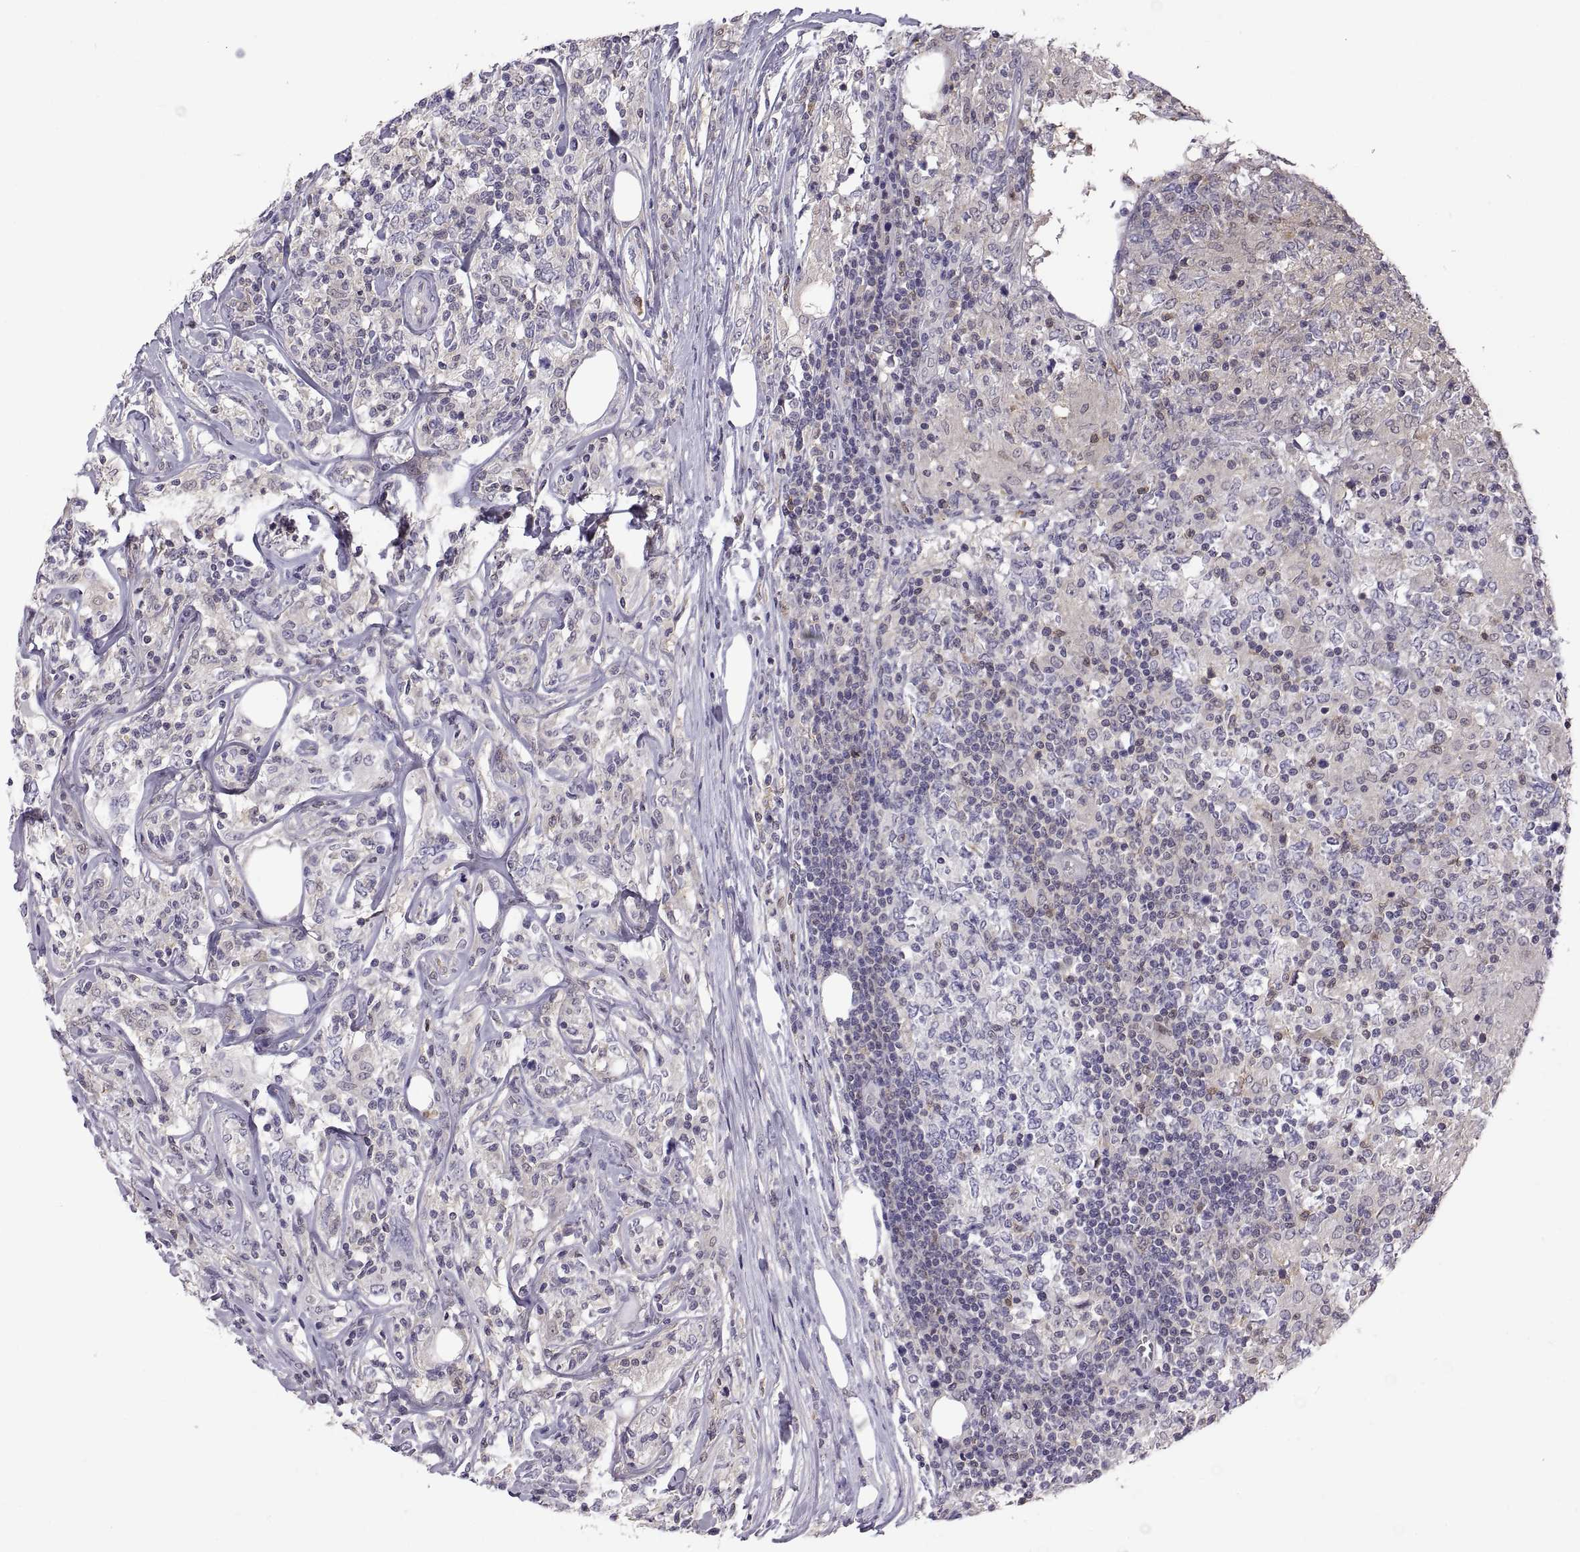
{"staining": {"intensity": "negative", "quantity": "none", "location": "none"}, "tissue": "lymphoma", "cell_type": "Tumor cells", "image_type": "cancer", "snomed": [{"axis": "morphology", "description": "Malignant lymphoma, non-Hodgkin's type, High grade"}, {"axis": "topography", "description": "Lymph node"}], "caption": "This image is of malignant lymphoma, non-Hodgkin's type (high-grade) stained with immunohistochemistry to label a protein in brown with the nuclei are counter-stained blue. There is no positivity in tumor cells. Nuclei are stained in blue.", "gene": "FGF9", "patient": {"sex": "female", "age": 84}}